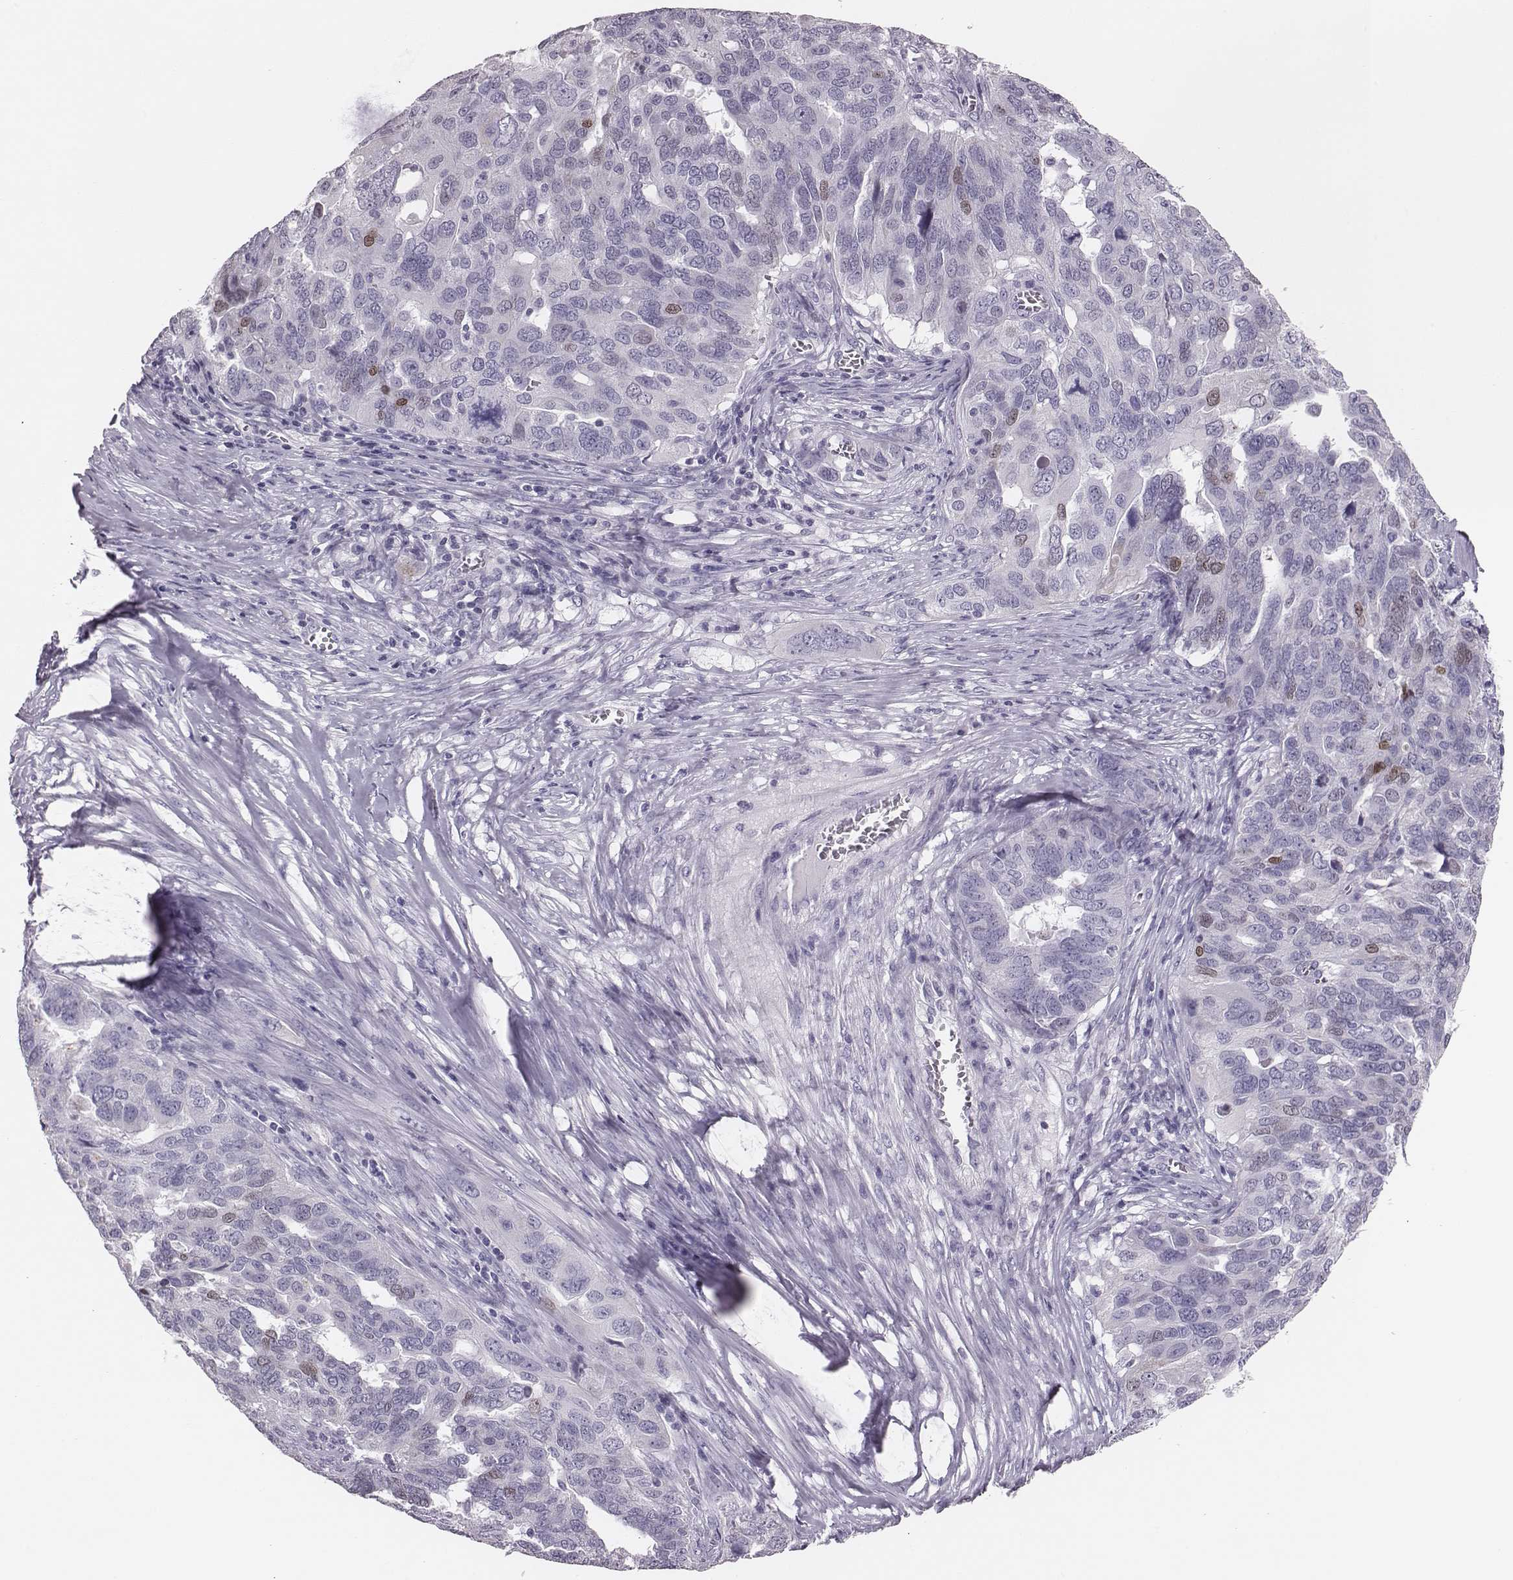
{"staining": {"intensity": "negative", "quantity": "none", "location": "none"}, "tissue": "ovarian cancer", "cell_type": "Tumor cells", "image_type": "cancer", "snomed": [{"axis": "morphology", "description": "Carcinoma, endometroid"}, {"axis": "topography", "description": "Soft tissue"}, {"axis": "topography", "description": "Ovary"}], "caption": "This is a histopathology image of immunohistochemistry staining of ovarian cancer (endometroid carcinoma), which shows no staining in tumor cells.", "gene": "H1-6", "patient": {"sex": "female", "age": 52}}